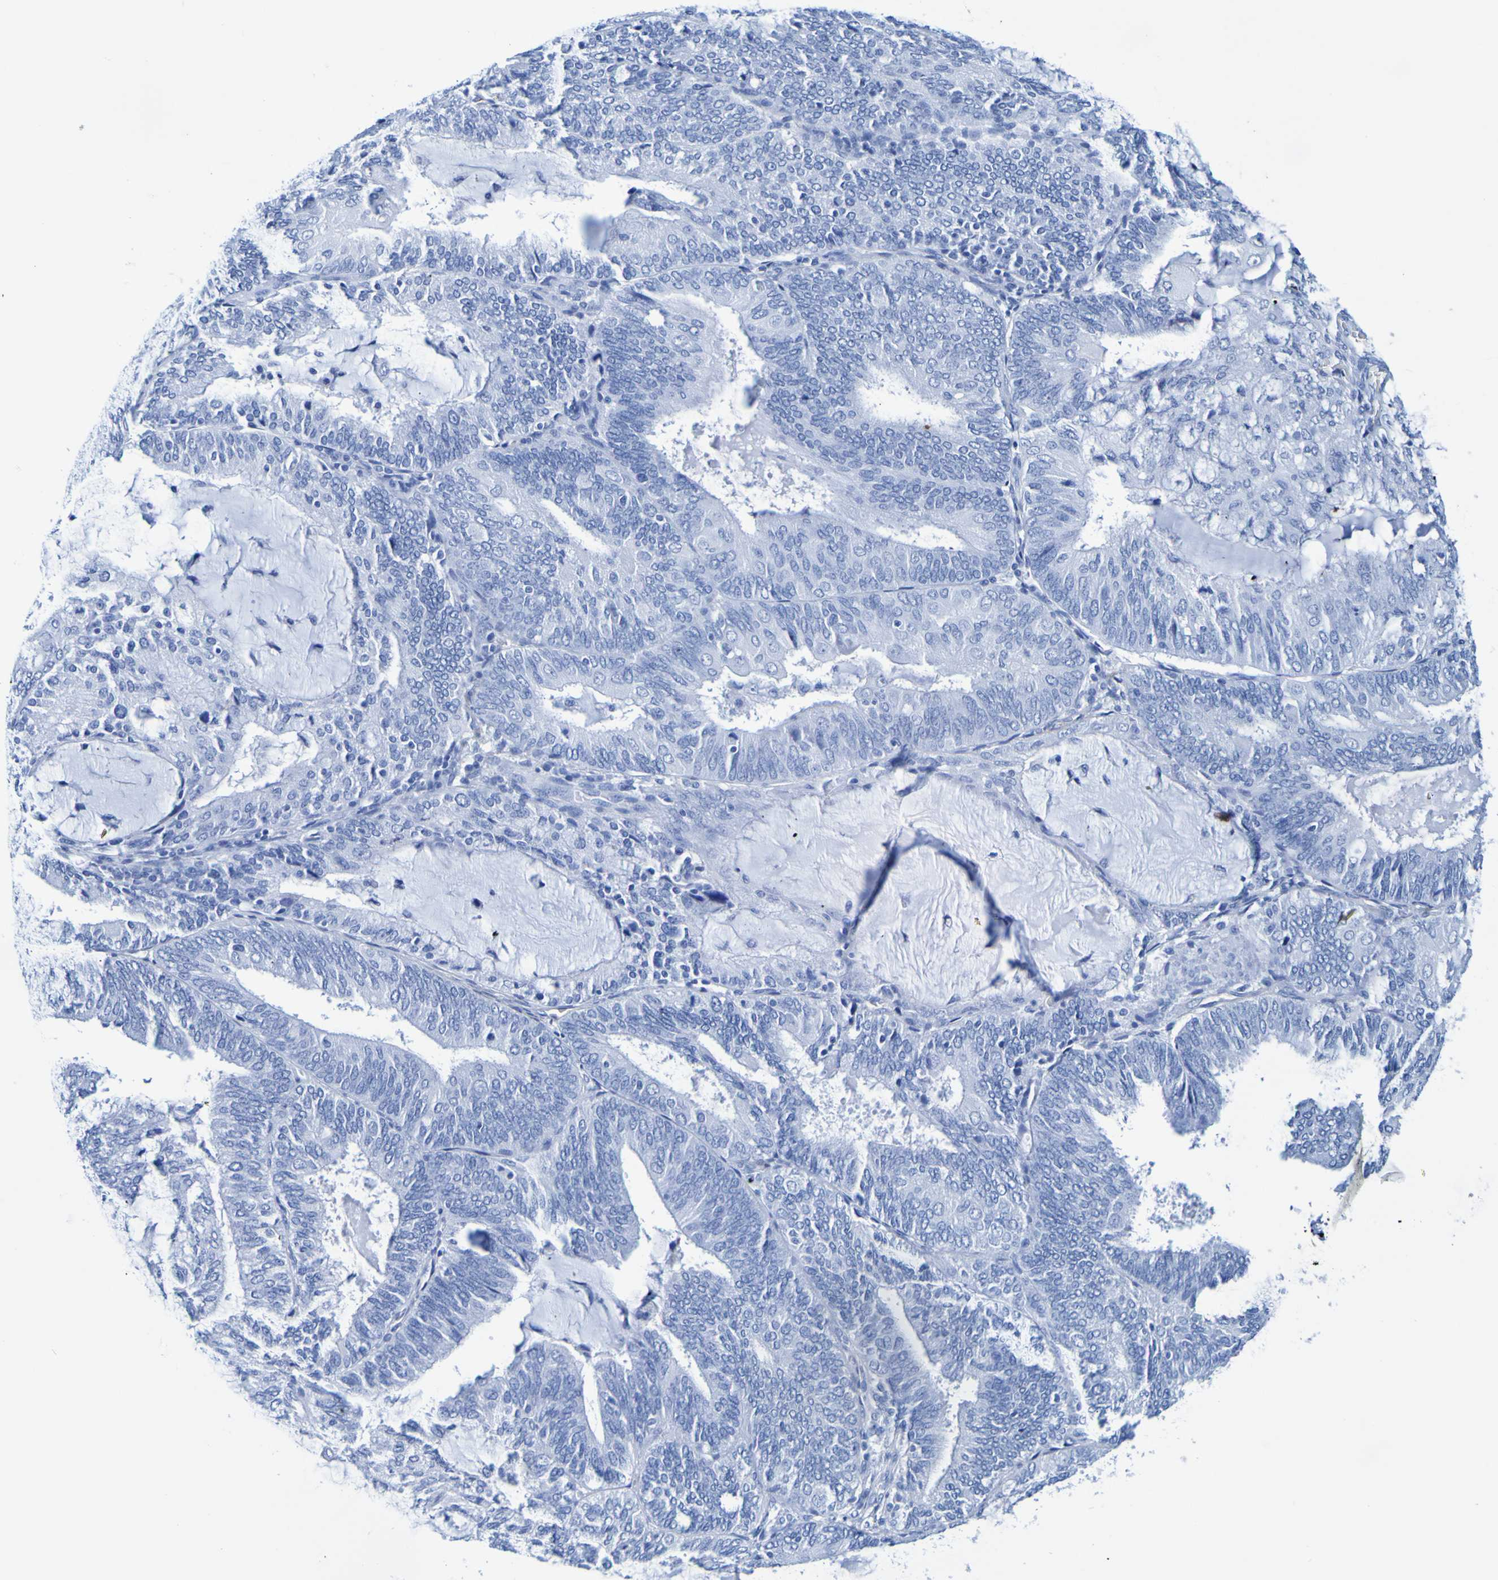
{"staining": {"intensity": "negative", "quantity": "none", "location": "none"}, "tissue": "endometrial cancer", "cell_type": "Tumor cells", "image_type": "cancer", "snomed": [{"axis": "morphology", "description": "Adenocarcinoma, NOS"}, {"axis": "topography", "description": "Endometrium"}], "caption": "DAB immunohistochemical staining of adenocarcinoma (endometrial) reveals no significant expression in tumor cells.", "gene": "DPEP1", "patient": {"sex": "female", "age": 81}}